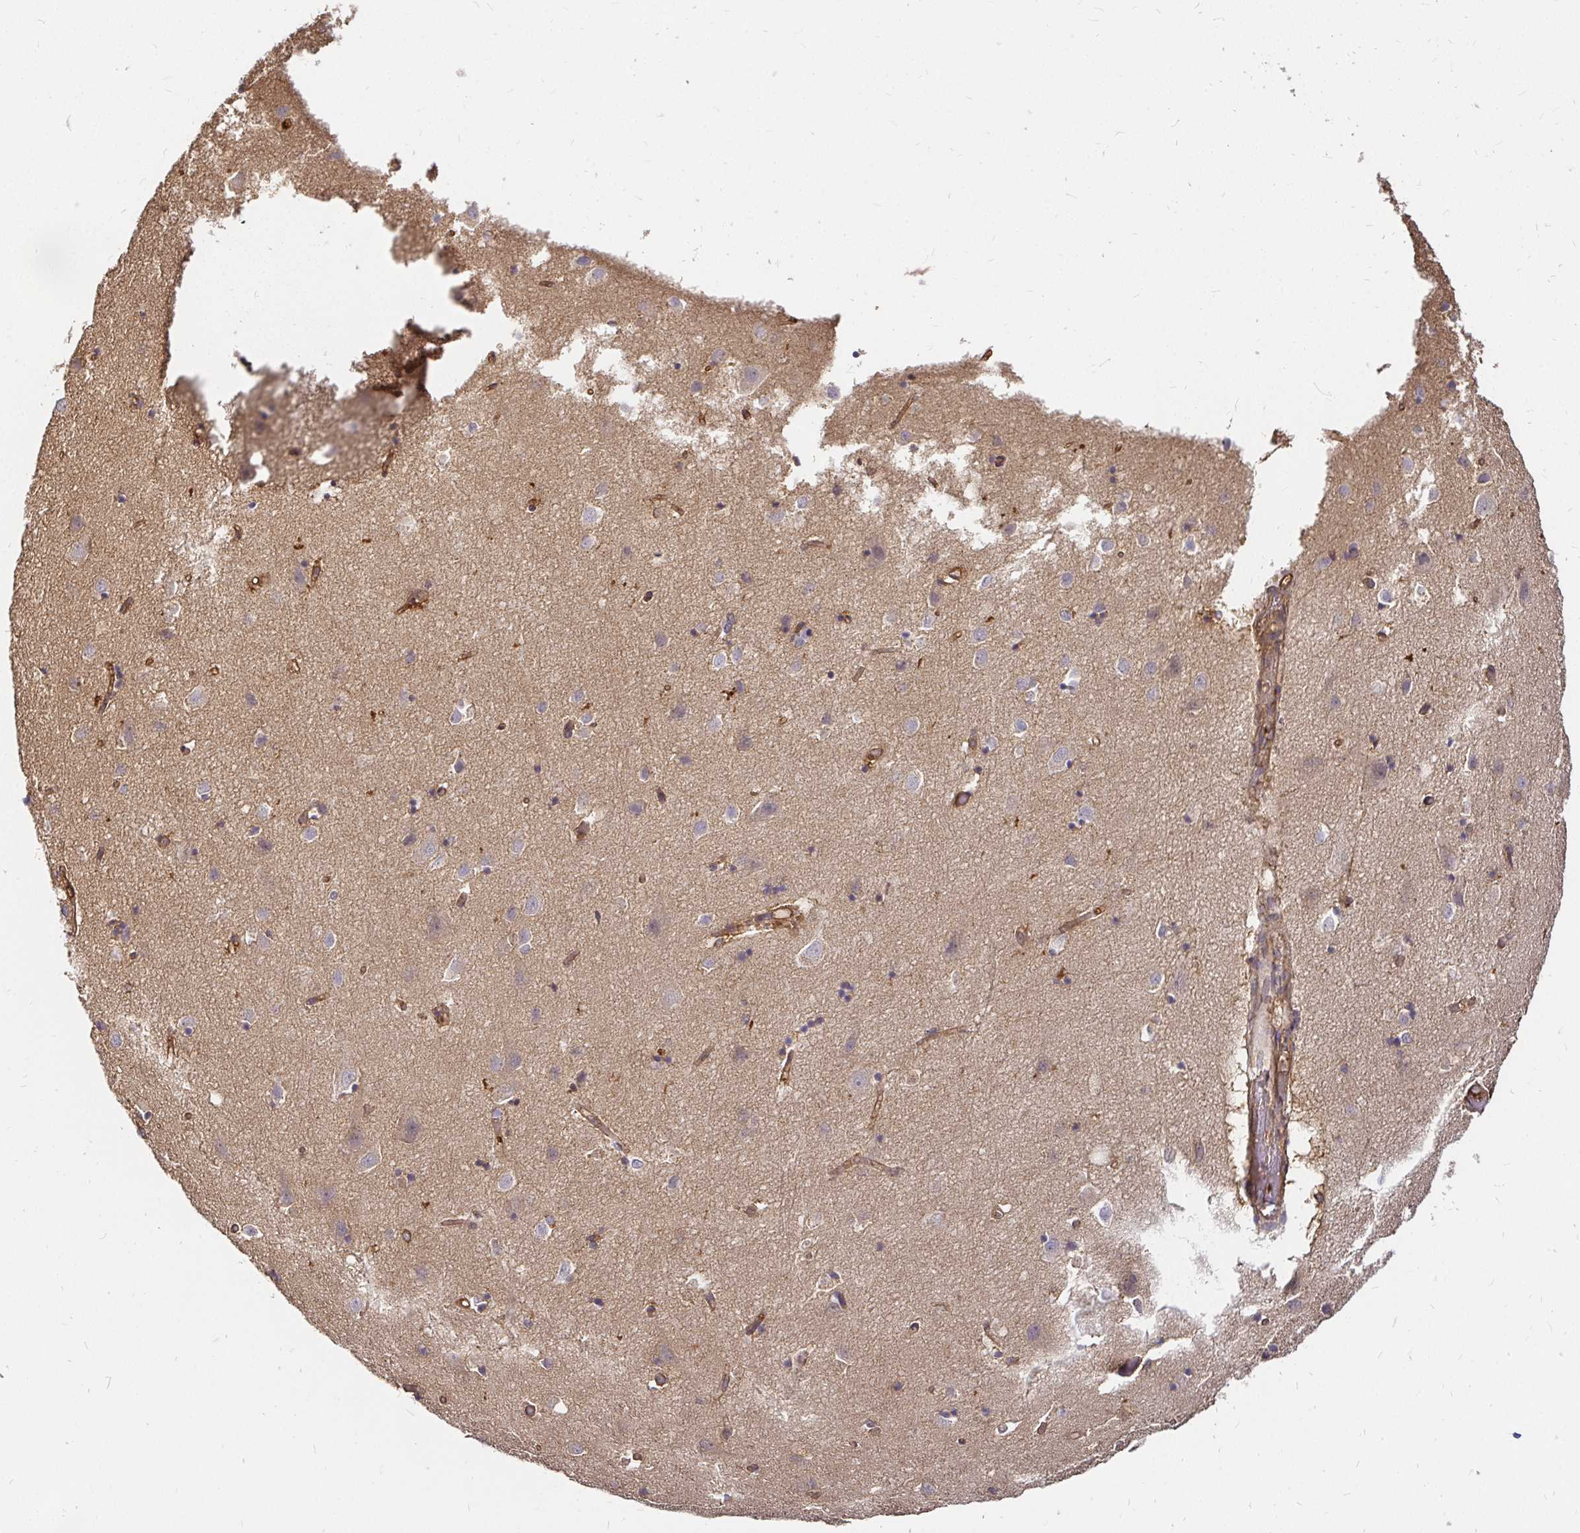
{"staining": {"intensity": "strong", "quantity": ">75%", "location": "cytoplasmic/membranous"}, "tissue": "cerebral cortex", "cell_type": "Endothelial cells", "image_type": "normal", "snomed": [{"axis": "morphology", "description": "Normal tissue, NOS"}, {"axis": "topography", "description": "Cerebral cortex"}], "caption": "The immunohistochemical stain shows strong cytoplasmic/membranous expression in endothelial cells of unremarkable cerebral cortex.", "gene": "KIF5B", "patient": {"sex": "male", "age": 70}}